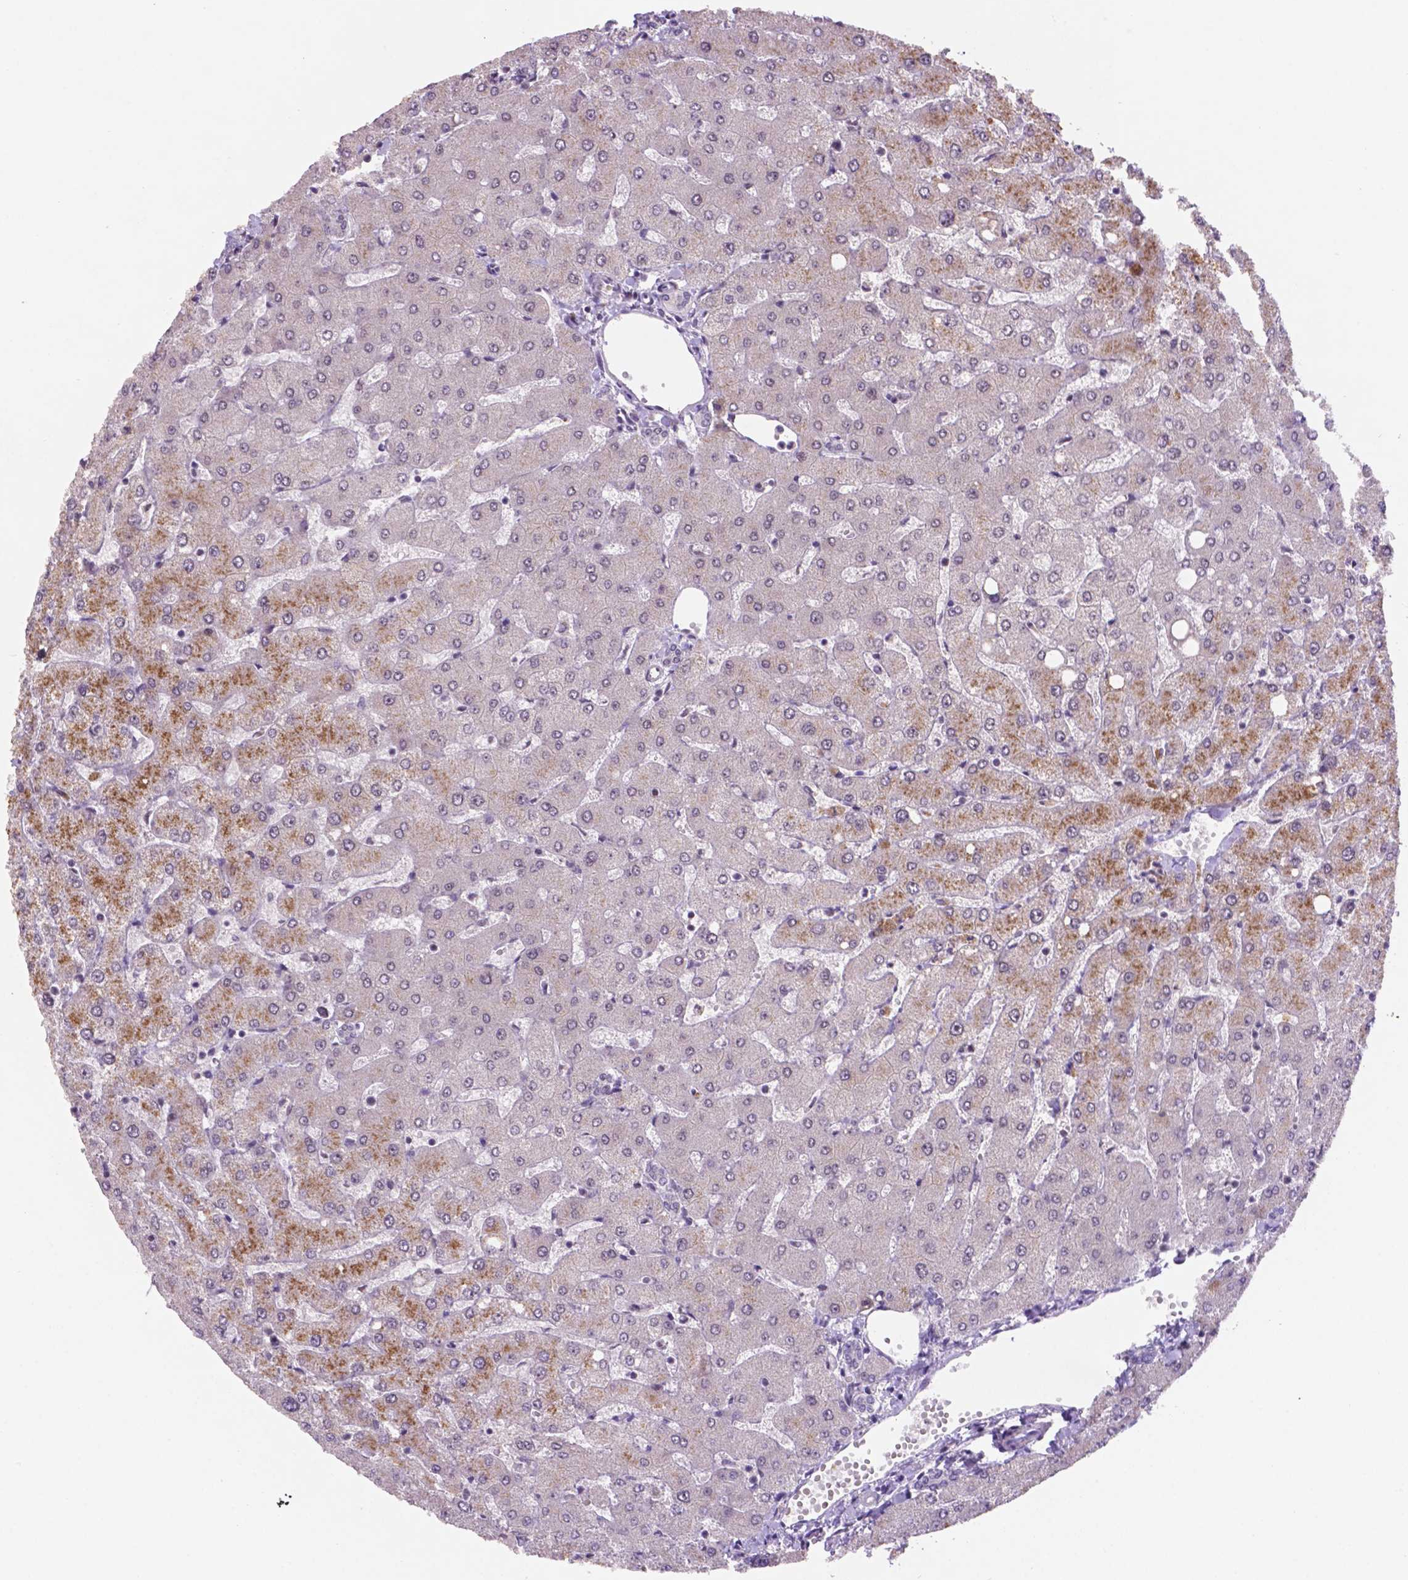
{"staining": {"intensity": "negative", "quantity": "none", "location": "none"}, "tissue": "liver", "cell_type": "Cholangiocytes", "image_type": "normal", "snomed": [{"axis": "morphology", "description": "Normal tissue, NOS"}, {"axis": "topography", "description": "Liver"}], "caption": "This is an IHC image of normal liver. There is no staining in cholangiocytes.", "gene": "NCOR1", "patient": {"sex": "female", "age": 54}}